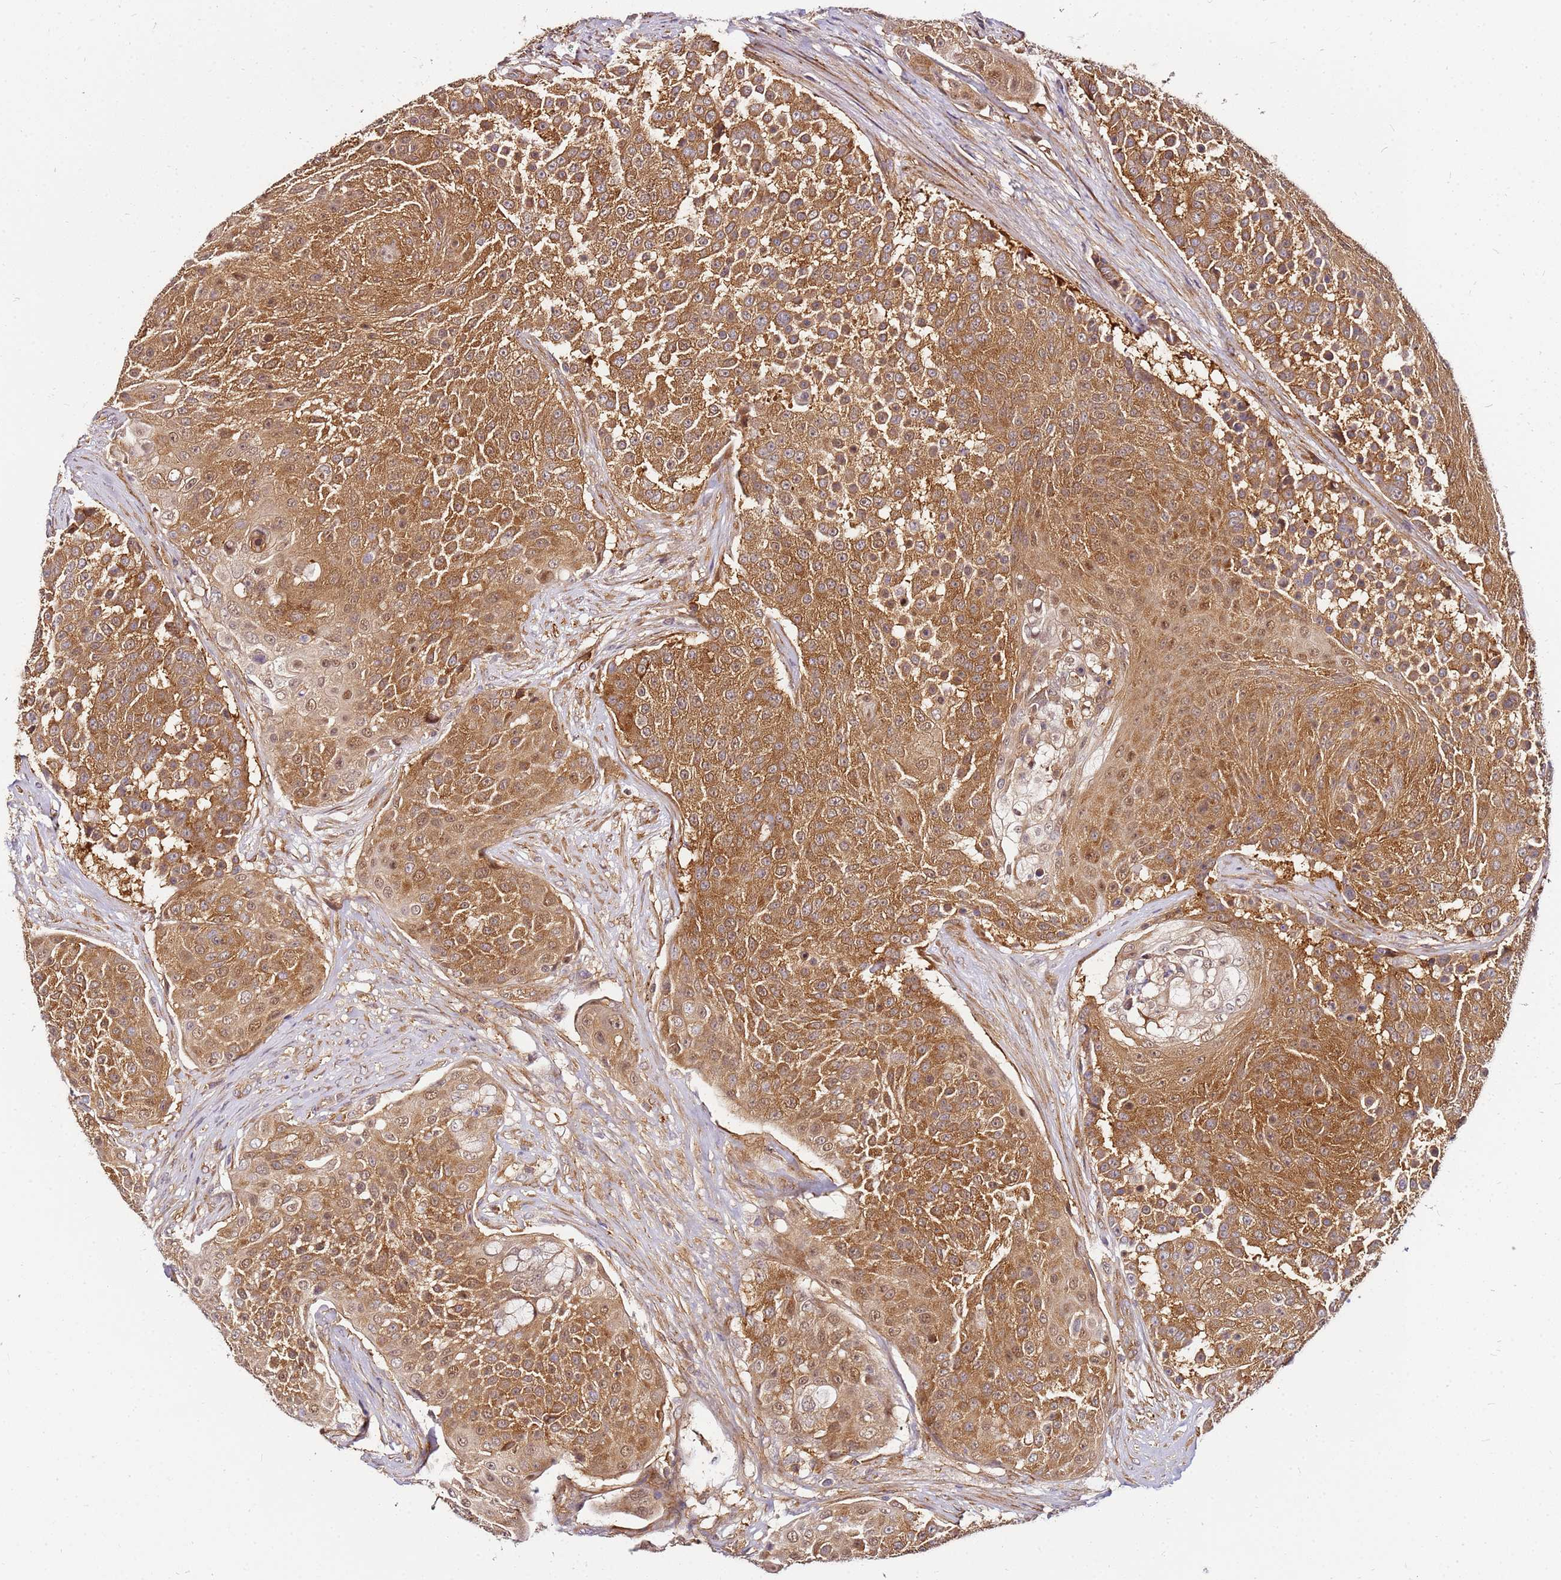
{"staining": {"intensity": "moderate", "quantity": ">75%", "location": "cytoplasmic/membranous"}, "tissue": "urothelial cancer", "cell_type": "Tumor cells", "image_type": "cancer", "snomed": [{"axis": "morphology", "description": "Urothelial carcinoma, High grade"}, {"axis": "topography", "description": "Urinary bladder"}], "caption": "Tumor cells exhibit moderate cytoplasmic/membranous positivity in about >75% of cells in urothelial carcinoma (high-grade).", "gene": "PIH1D1", "patient": {"sex": "female", "age": 63}}